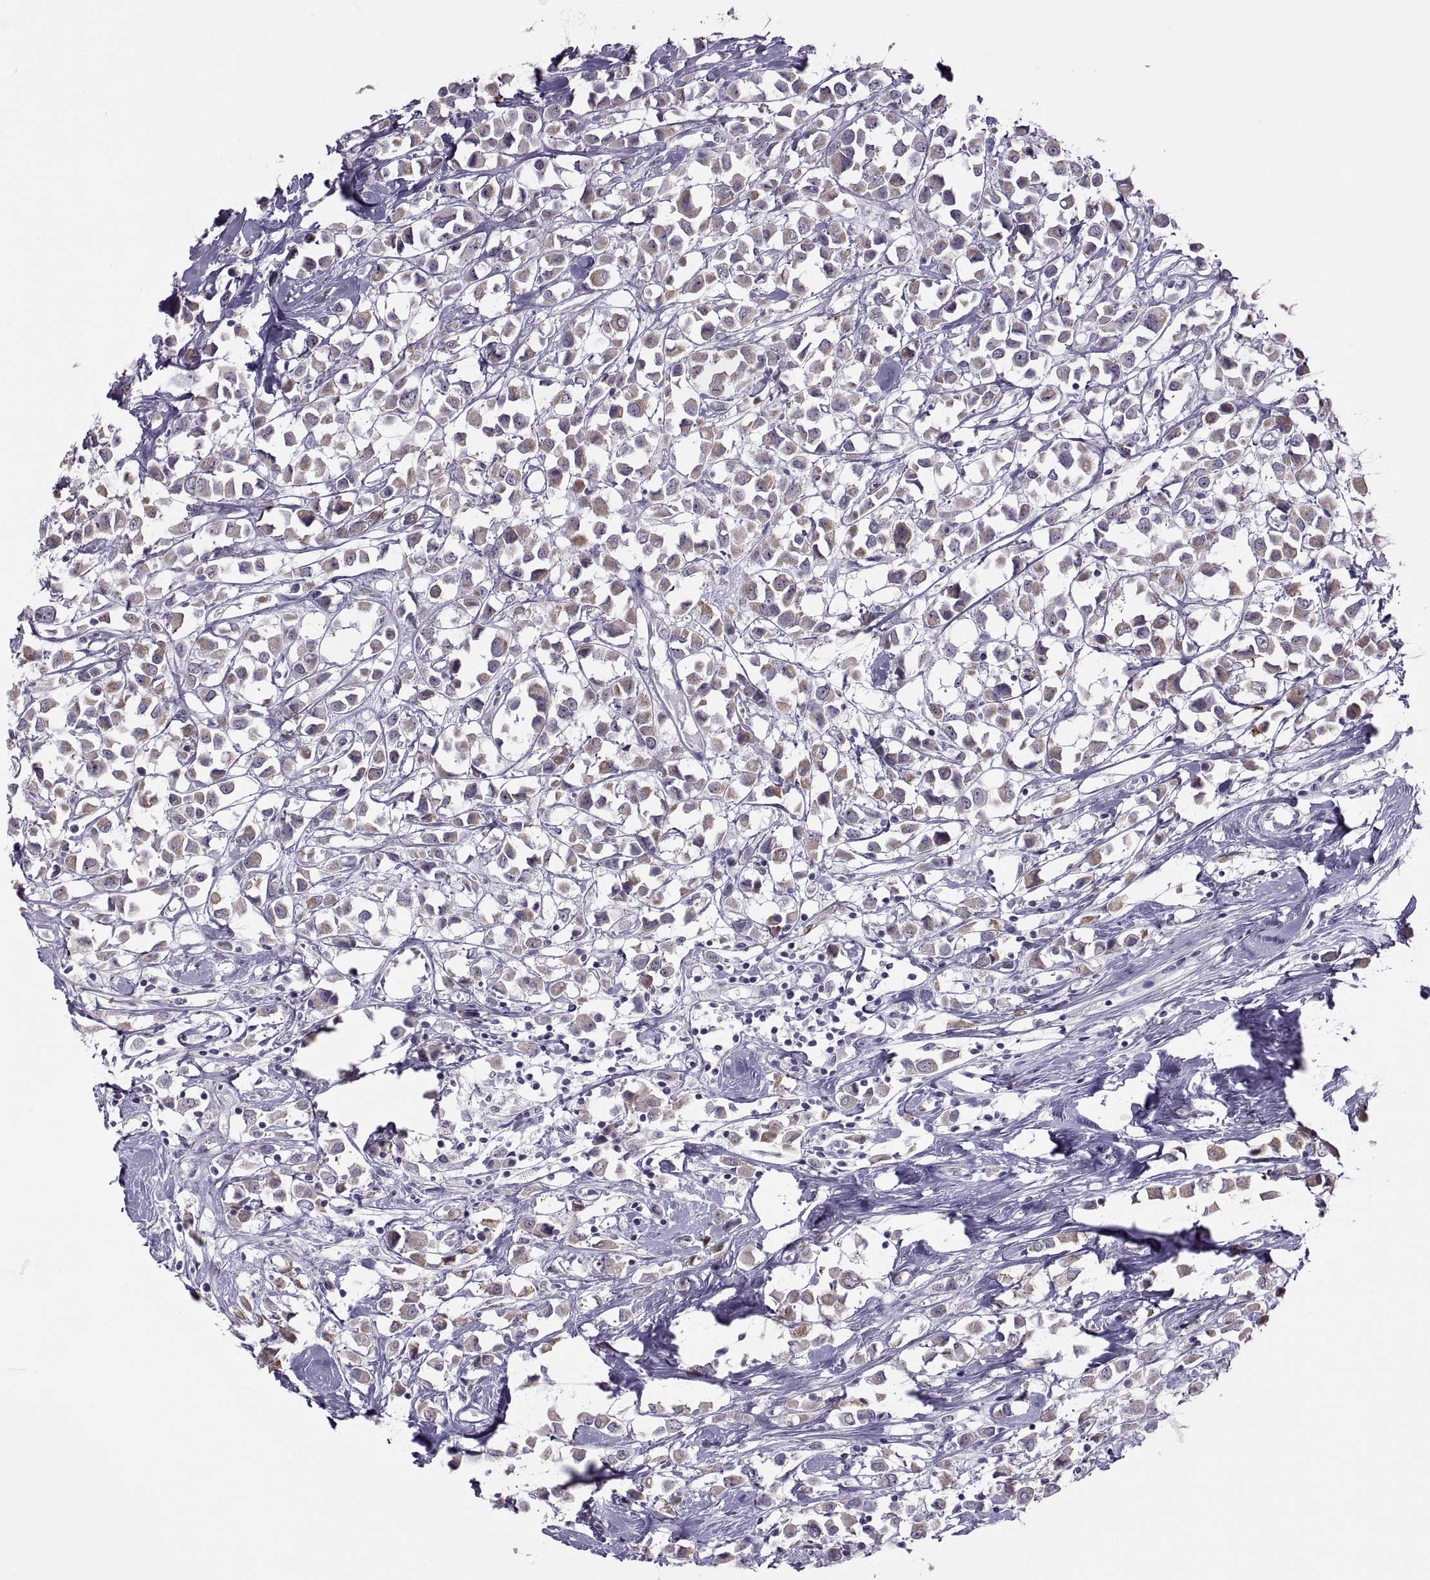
{"staining": {"intensity": "weak", "quantity": ">75%", "location": "cytoplasmic/membranous"}, "tissue": "breast cancer", "cell_type": "Tumor cells", "image_type": "cancer", "snomed": [{"axis": "morphology", "description": "Duct carcinoma"}, {"axis": "topography", "description": "Breast"}], "caption": "Immunohistochemistry (IHC) staining of invasive ductal carcinoma (breast), which shows low levels of weak cytoplasmic/membranous expression in about >75% of tumor cells indicating weak cytoplasmic/membranous protein staining. The staining was performed using DAB (brown) for protein detection and nuclei were counterstained in hematoxylin (blue).", "gene": "ASIC2", "patient": {"sex": "female", "age": 61}}